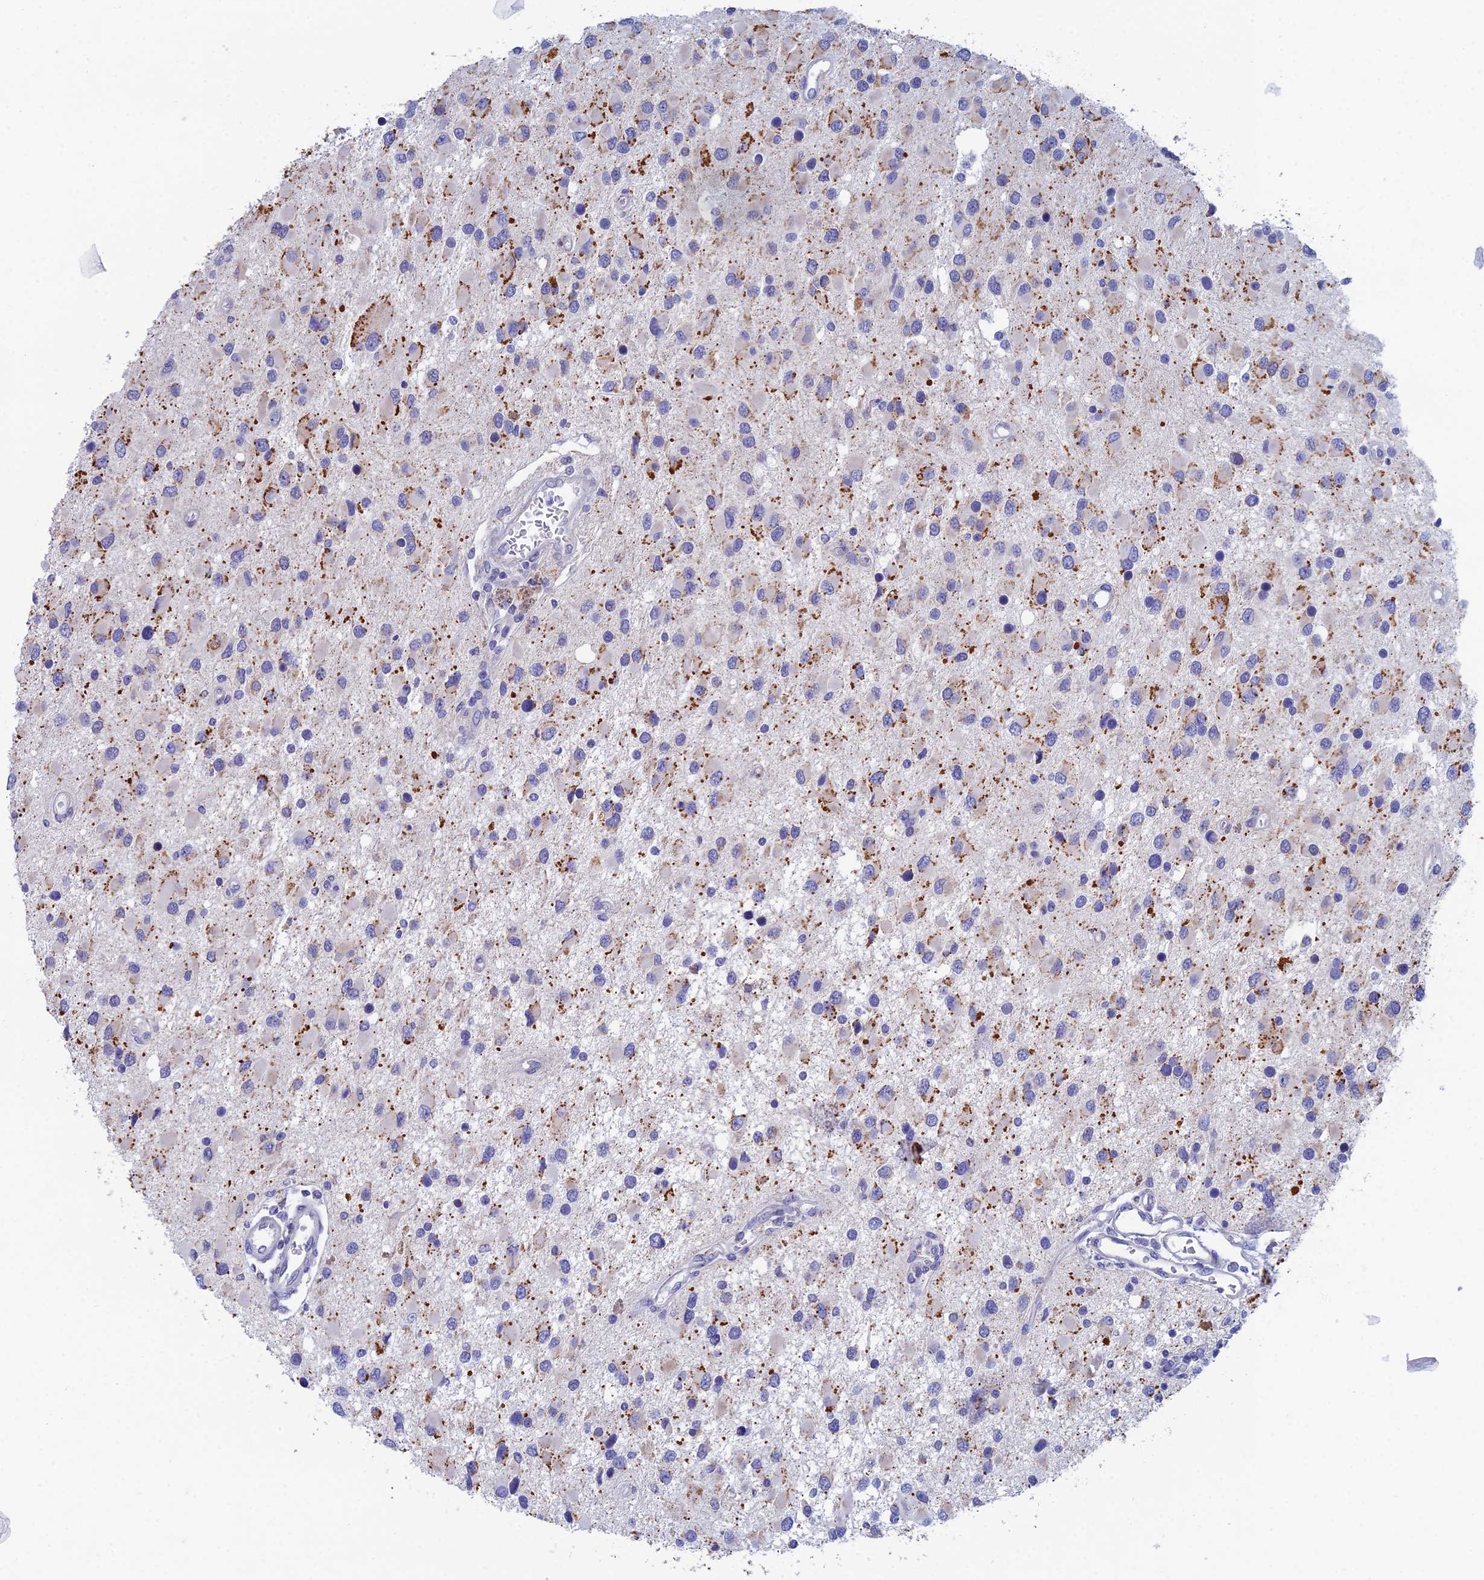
{"staining": {"intensity": "negative", "quantity": "none", "location": "none"}, "tissue": "glioma", "cell_type": "Tumor cells", "image_type": "cancer", "snomed": [{"axis": "morphology", "description": "Glioma, malignant, High grade"}, {"axis": "topography", "description": "Brain"}], "caption": "The IHC photomicrograph has no significant expression in tumor cells of glioma tissue.", "gene": "CFAP210", "patient": {"sex": "male", "age": 53}}